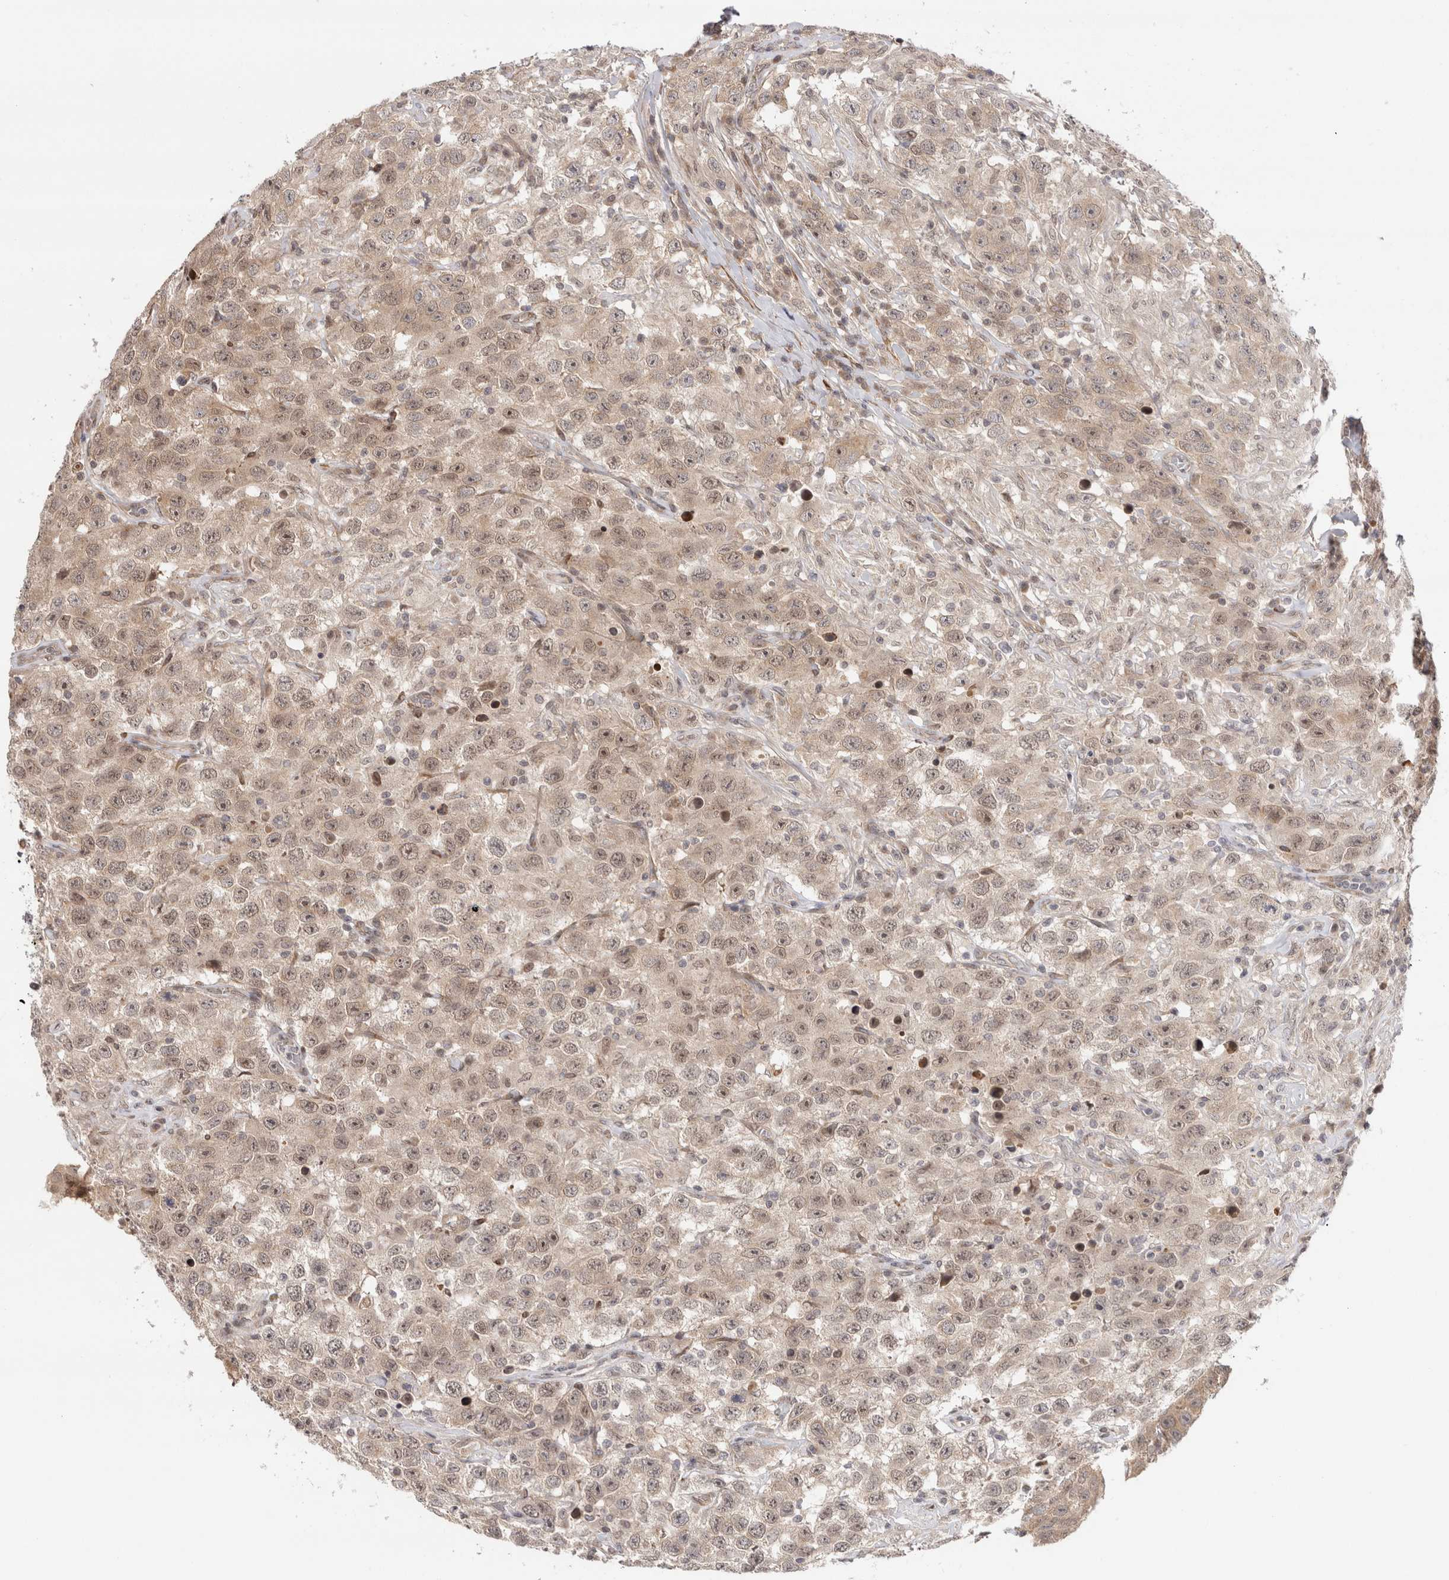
{"staining": {"intensity": "moderate", "quantity": ">75%", "location": "nuclear"}, "tissue": "testis cancer", "cell_type": "Tumor cells", "image_type": "cancer", "snomed": [{"axis": "morphology", "description": "Seminoma, NOS"}, {"axis": "topography", "description": "Testis"}], "caption": "Moderate nuclear staining for a protein is present in approximately >75% of tumor cells of testis cancer (seminoma) using immunohistochemistry (IHC).", "gene": "ZNF318", "patient": {"sex": "male", "age": 41}}